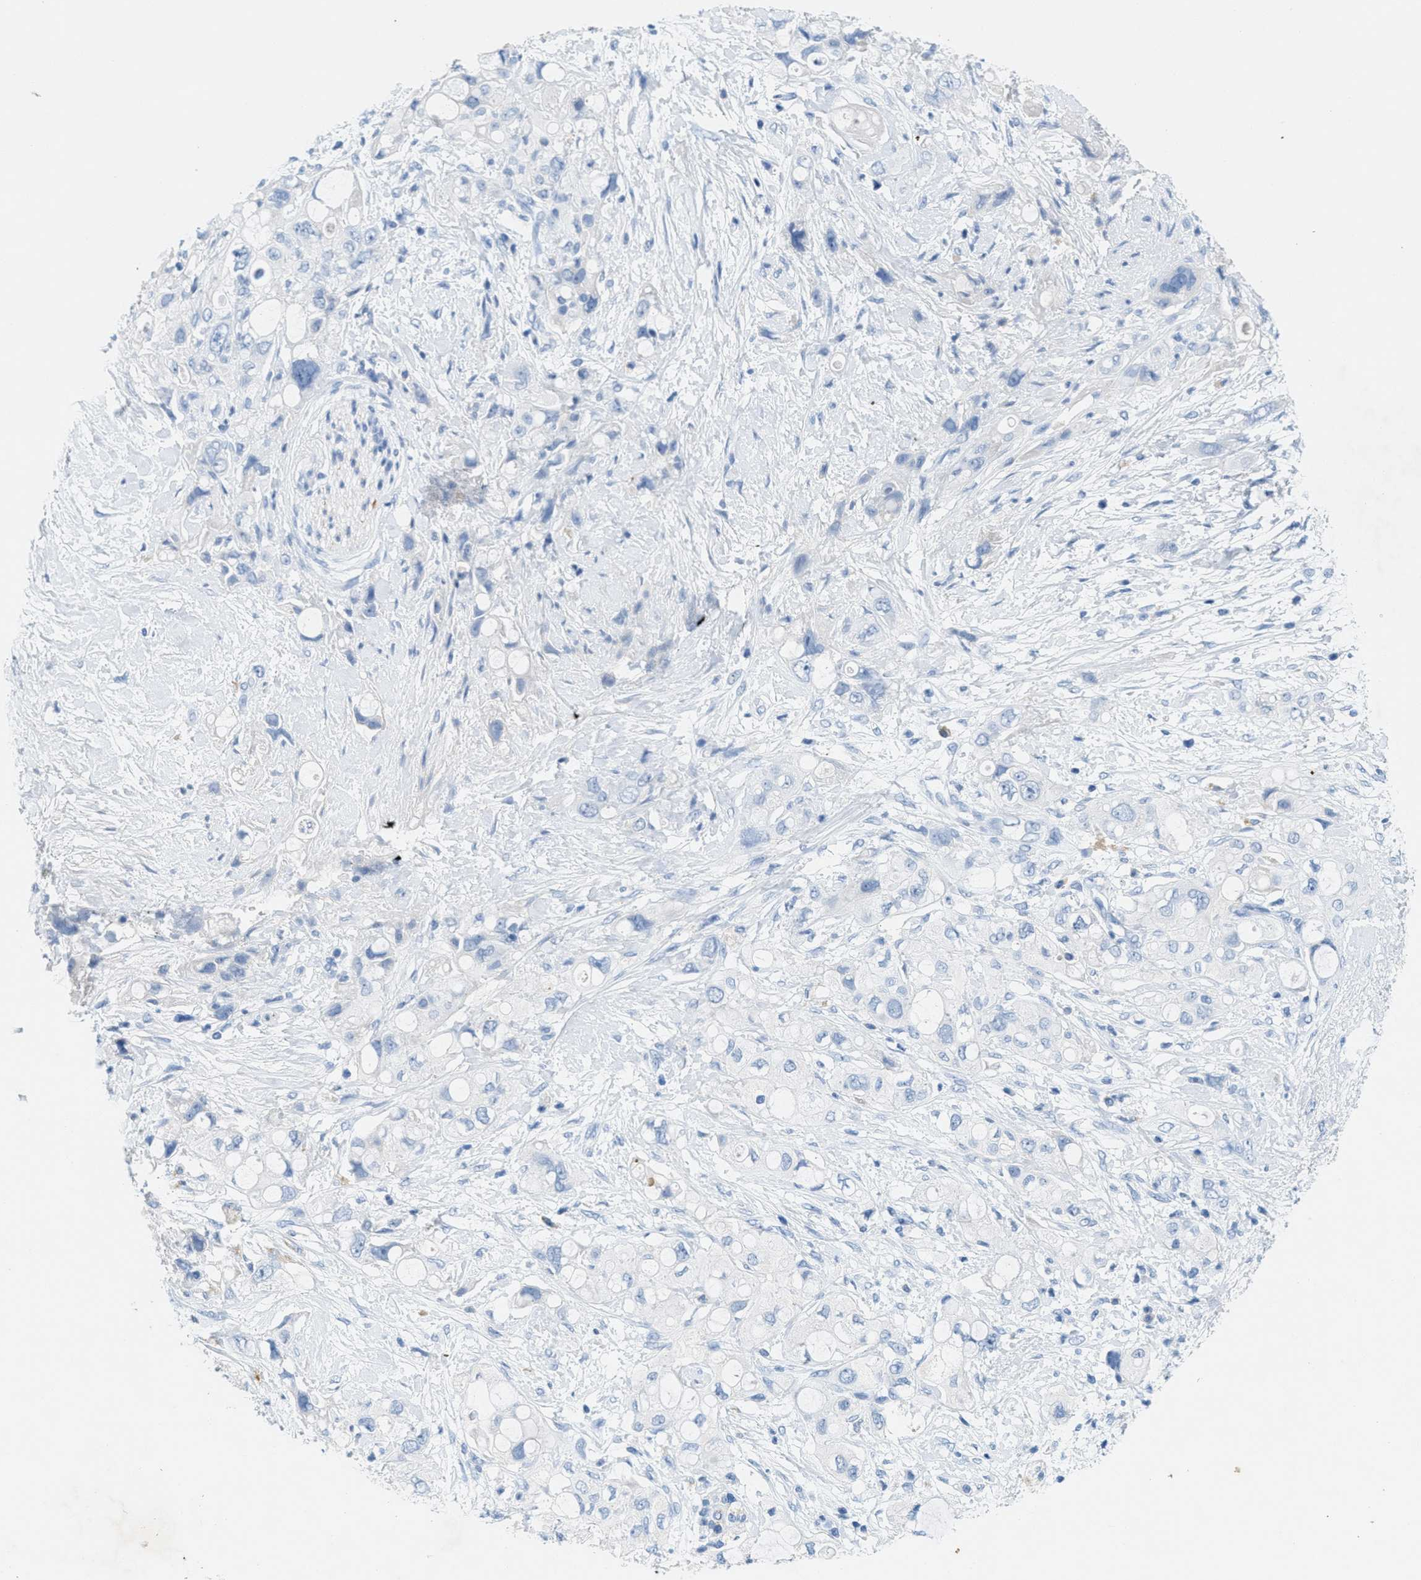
{"staining": {"intensity": "negative", "quantity": "none", "location": "none"}, "tissue": "pancreatic cancer", "cell_type": "Tumor cells", "image_type": "cancer", "snomed": [{"axis": "morphology", "description": "Adenocarcinoma, NOS"}, {"axis": "topography", "description": "Pancreas"}], "caption": "An image of pancreatic cancer stained for a protein displays no brown staining in tumor cells. (DAB immunohistochemistry with hematoxylin counter stain).", "gene": "GPM6A", "patient": {"sex": "female", "age": 56}}